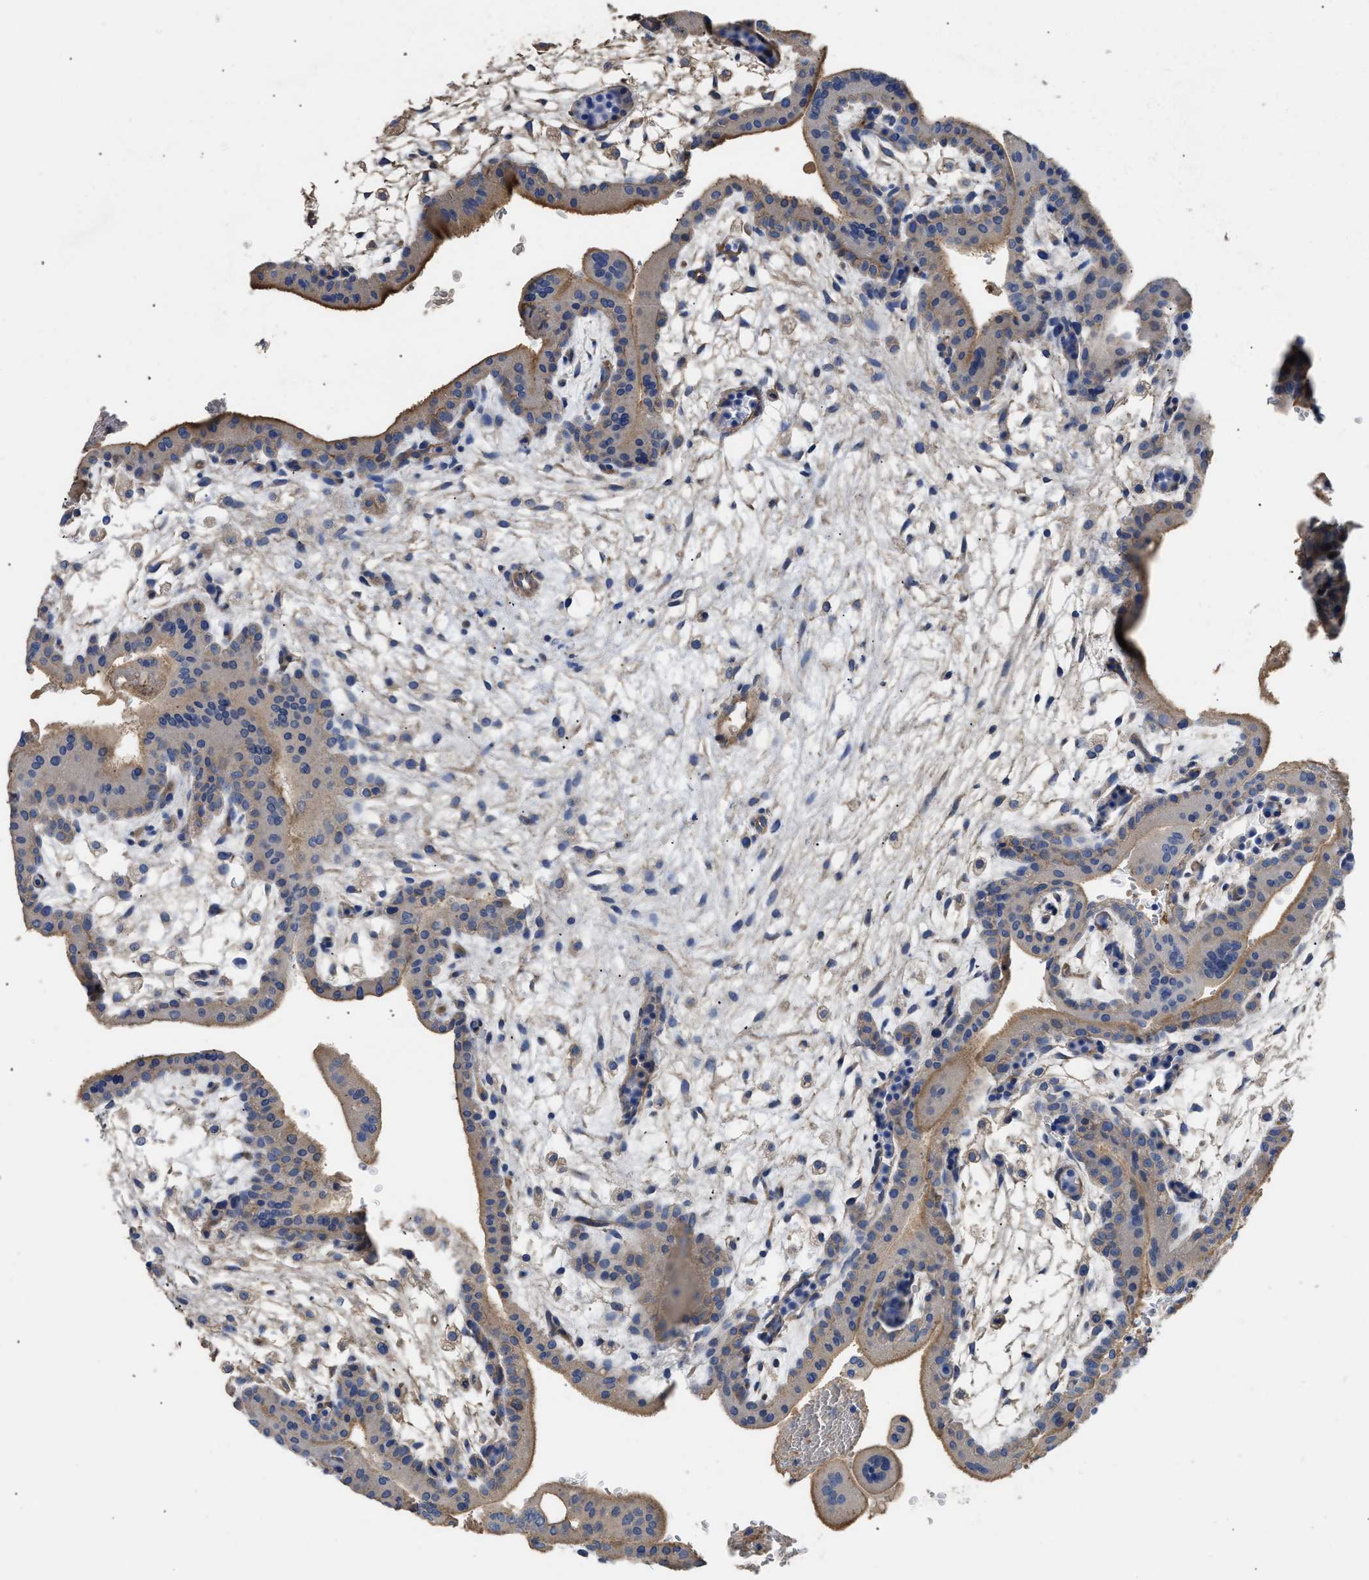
{"staining": {"intensity": "moderate", "quantity": ">75%", "location": "cytoplasmic/membranous"}, "tissue": "placenta", "cell_type": "Decidual cells", "image_type": "normal", "snomed": [{"axis": "morphology", "description": "Normal tissue, NOS"}, {"axis": "topography", "description": "Placenta"}], "caption": "Approximately >75% of decidual cells in benign human placenta show moderate cytoplasmic/membranous protein expression as visualized by brown immunohistochemical staining.", "gene": "USP4", "patient": {"sex": "female", "age": 35}}